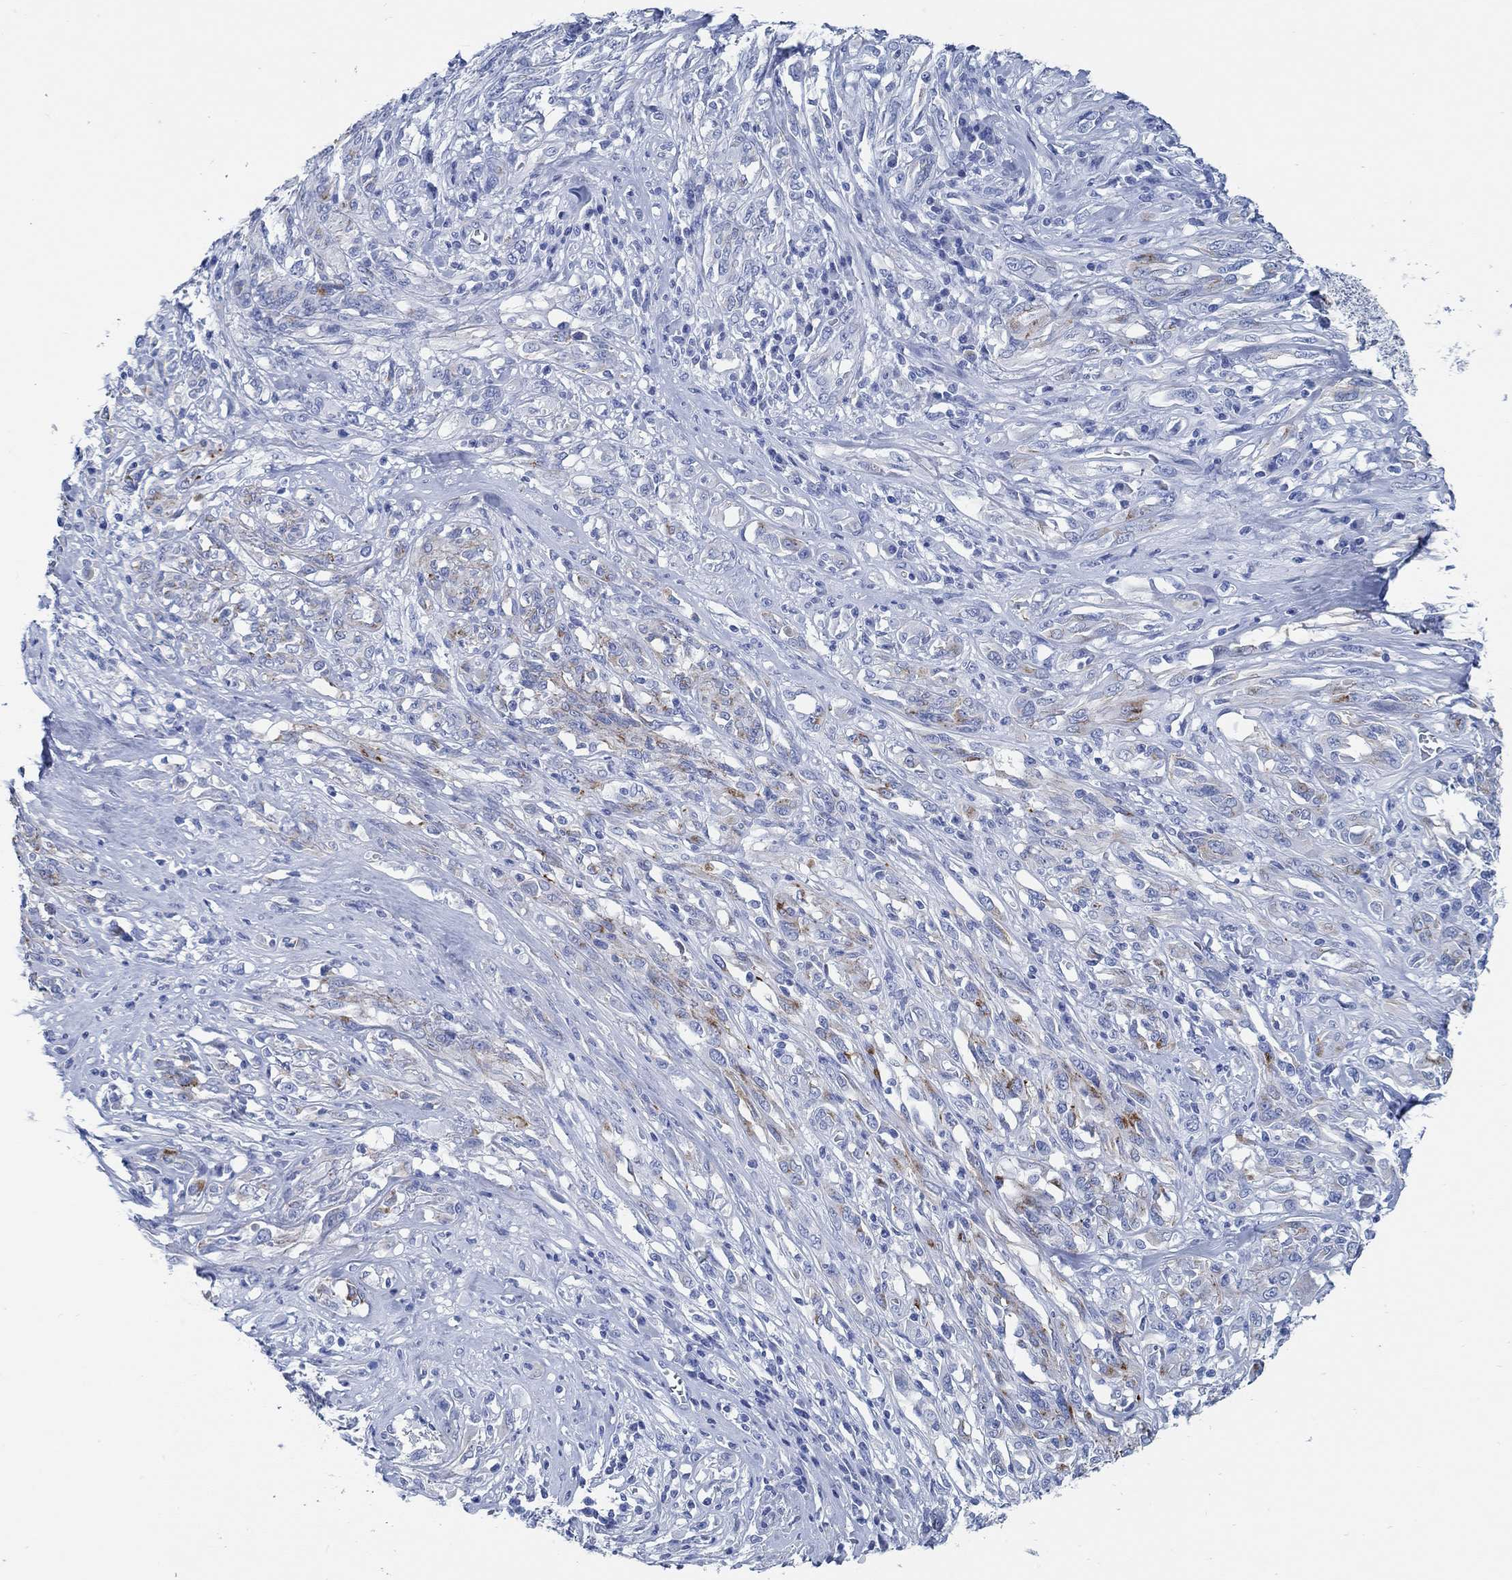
{"staining": {"intensity": "negative", "quantity": "none", "location": "none"}, "tissue": "melanoma", "cell_type": "Tumor cells", "image_type": "cancer", "snomed": [{"axis": "morphology", "description": "Malignant melanoma, NOS"}, {"axis": "topography", "description": "Skin"}], "caption": "Malignant melanoma was stained to show a protein in brown. There is no significant expression in tumor cells. The staining was performed using DAB (3,3'-diaminobenzidine) to visualize the protein expression in brown, while the nuclei were stained in blue with hematoxylin (Magnification: 20x).", "gene": "SLC45A1", "patient": {"sex": "female", "age": 91}}